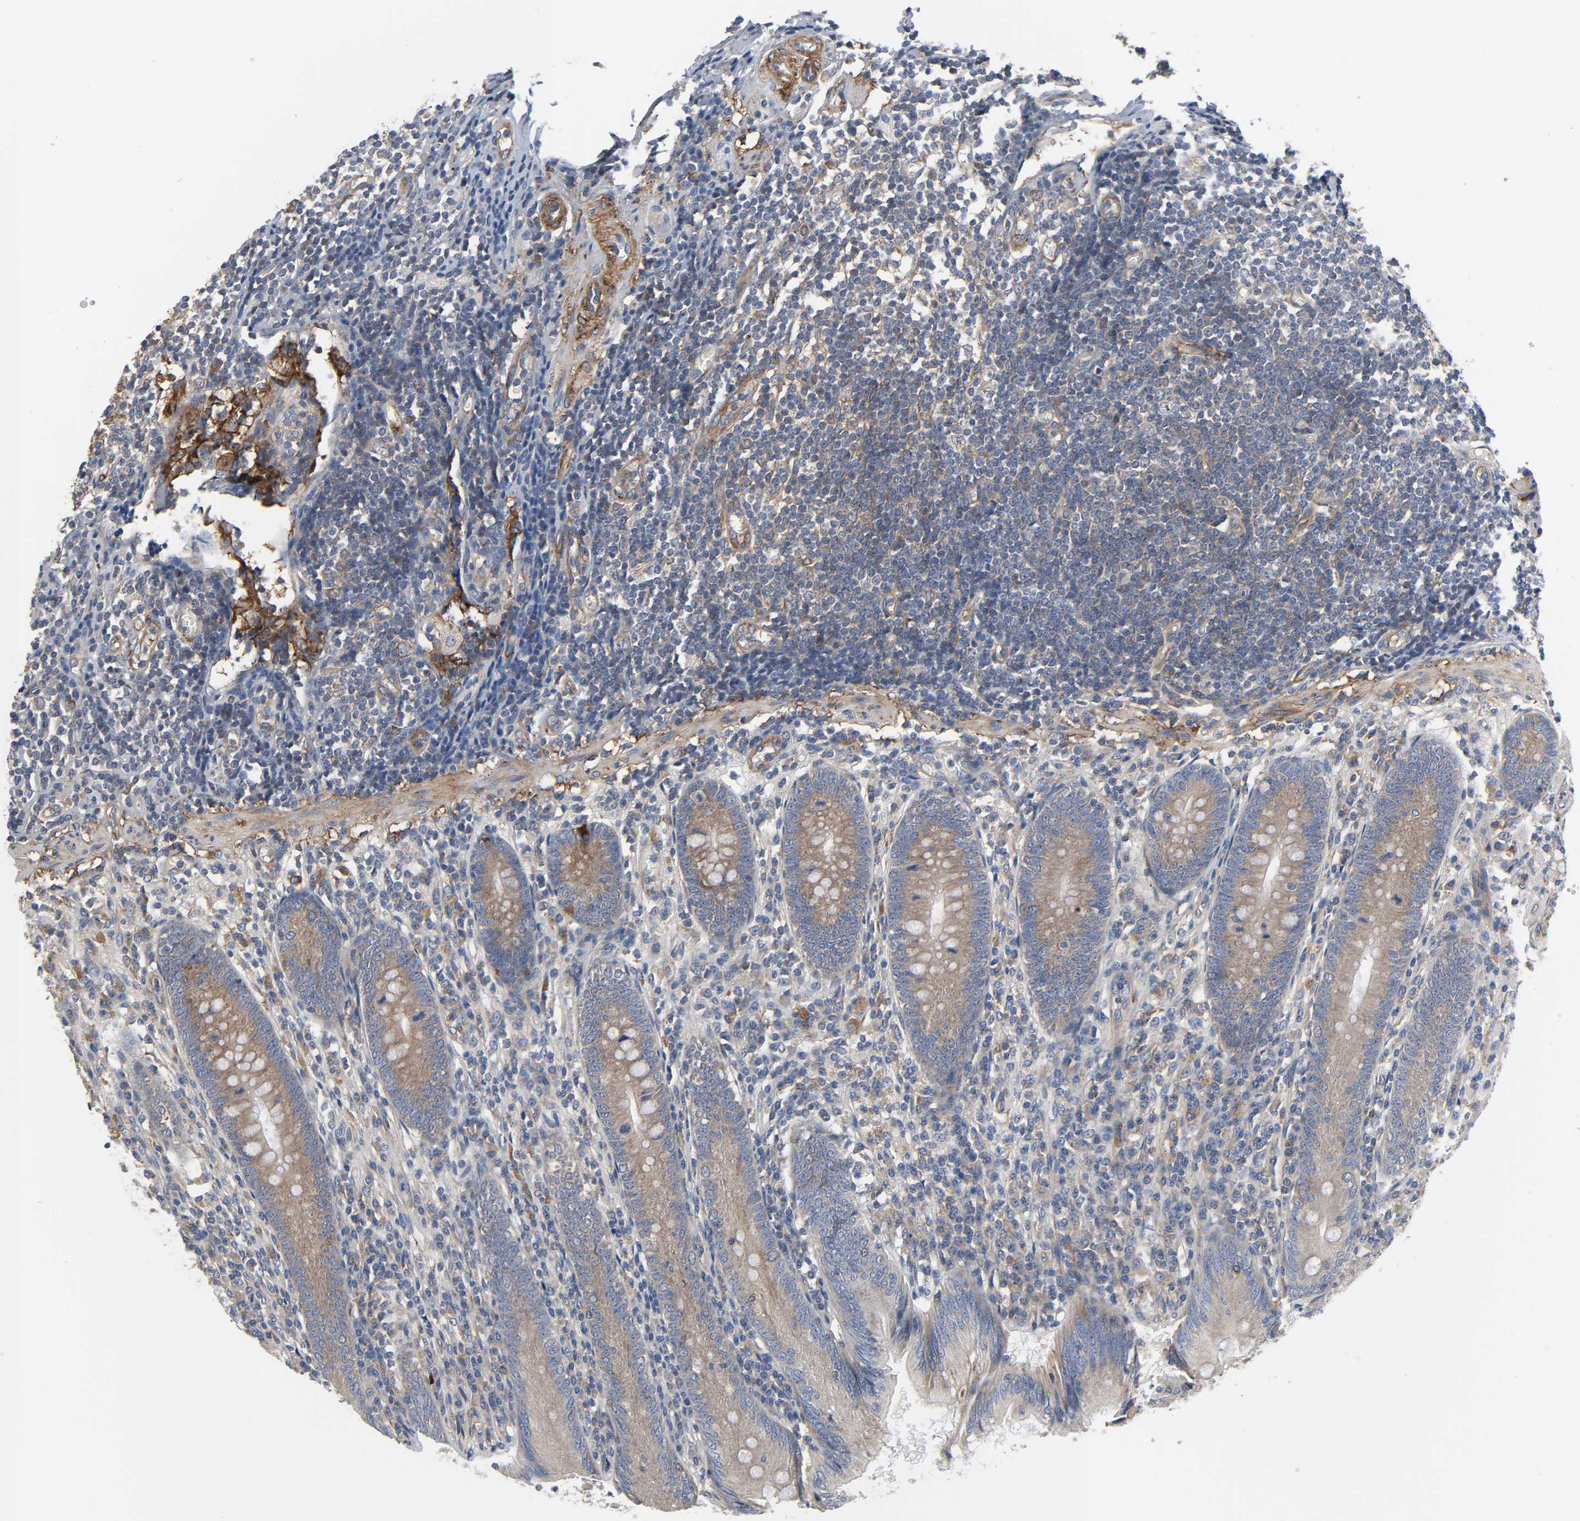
{"staining": {"intensity": "weak", "quantity": ">75%", "location": "cytoplasmic/membranous"}, "tissue": "appendix", "cell_type": "Glandular cells", "image_type": "normal", "snomed": [{"axis": "morphology", "description": "Normal tissue, NOS"}, {"axis": "morphology", "description": "Inflammation, NOS"}, {"axis": "topography", "description": "Appendix"}], "caption": "The histopathology image displays staining of unremarkable appendix, revealing weak cytoplasmic/membranous protein expression (brown color) within glandular cells. (DAB (3,3'-diaminobenzidine) IHC, brown staining for protein, blue staining for nuclei).", "gene": "ARHGAP1", "patient": {"sex": "male", "age": 46}}